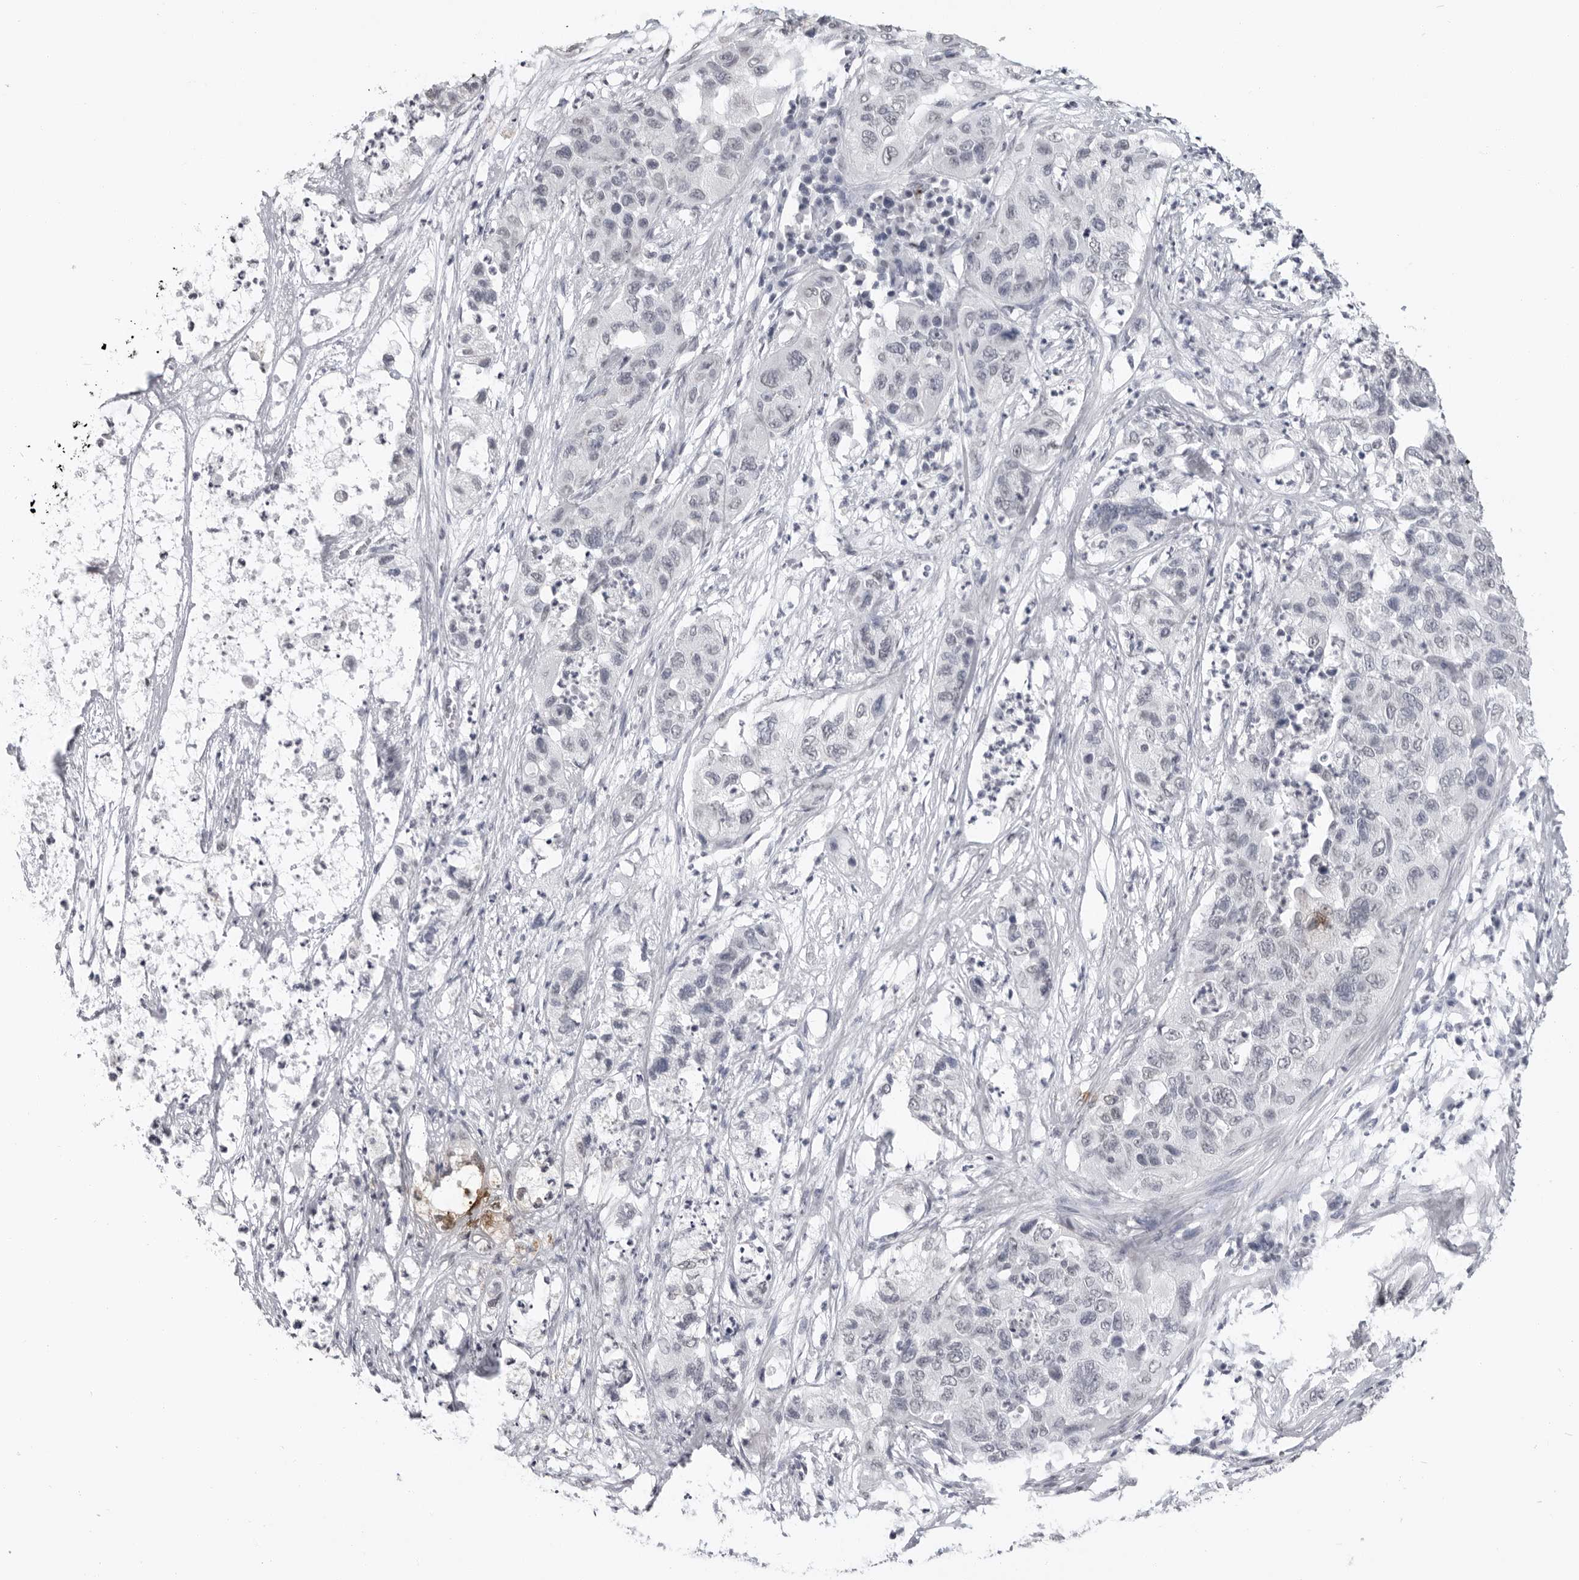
{"staining": {"intensity": "negative", "quantity": "none", "location": "none"}, "tissue": "pancreatic cancer", "cell_type": "Tumor cells", "image_type": "cancer", "snomed": [{"axis": "morphology", "description": "Adenocarcinoma, NOS"}, {"axis": "topography", "description": "Pancreas"}], "caption": "High power microscopy histopathology image of an IHC image of pancreatic cancer (adenocarcinoma), revealing no significant expression in tumor cells.", "gene": "HEPACAM", "patient": {"sex": "female", "age": 78}}